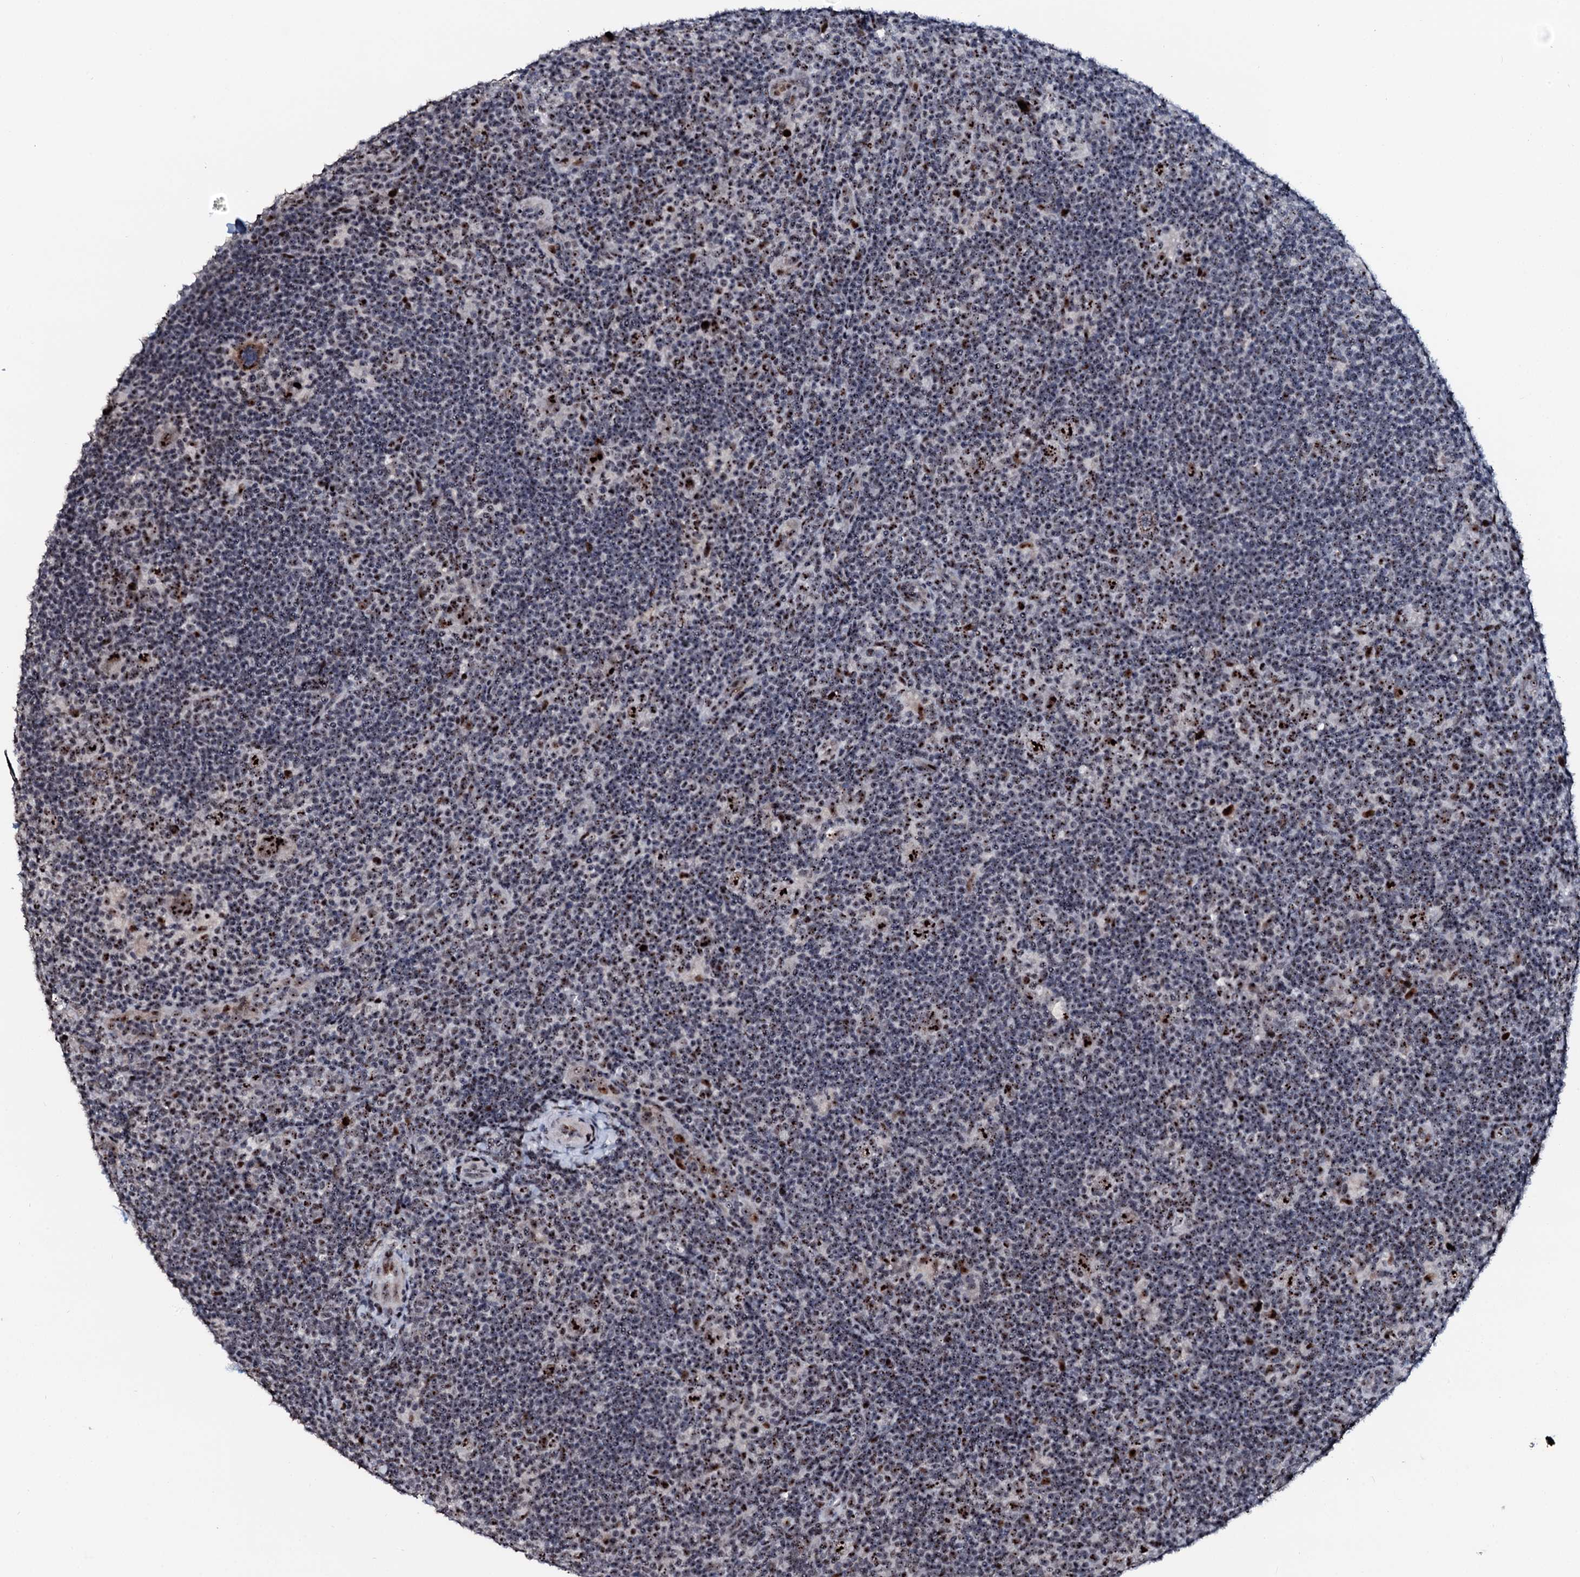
{"staining": {"intensity": "moderate", "quantity": ">75%", "location": "nuclear"}, "tissue": "lymphoma", "cell_type": "Tumor cells", "image_type": "cancer", "snomed": [{"axis": "morphology", "description": "Hodgkin's disease, NOS"}, {"axis": "topography", "description": "Lymph node"}], "caption": "An immunohistochemistry image of neoplastic tissue is shown. Protein staining in brown shows moderate nuclear positivity in lymphoma within tumor cells.", "gene": "NEUROG3", "patient": {"sex": "female", "age": 57}}